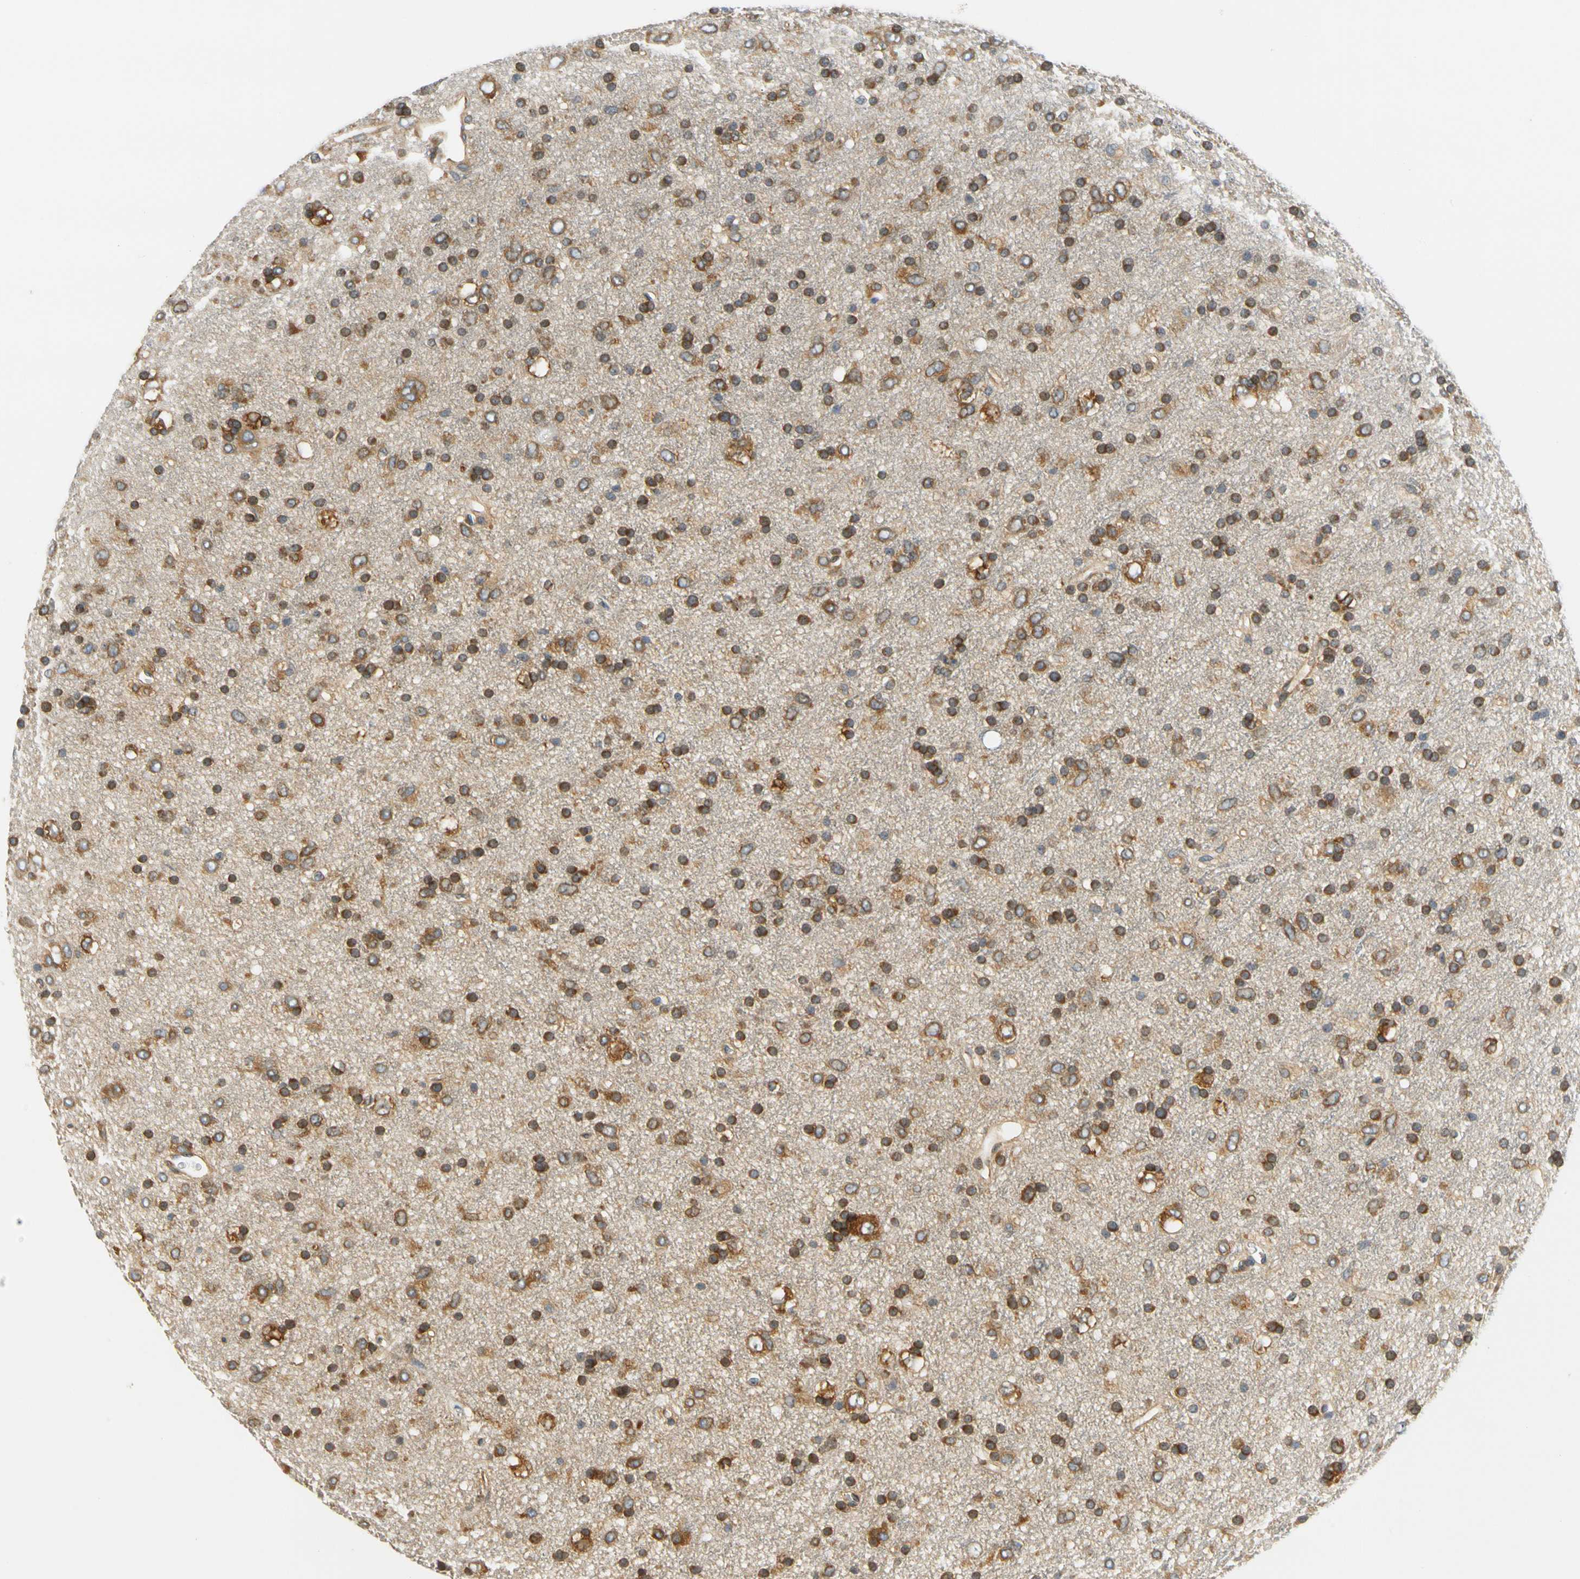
{"staining": {"intensity": "moderate", "quantity": ">75%", "location": "cytoplasmic/membranous"}, "tissue": "glioma", "cell_type": "Tumor cells", "image_type": "cancer", "snomed": [{"axis": "morphology", "description": "Glioma, malignant, Low grade"}, {"axis": "topography", "description": "Brain"}], "caption": "A brown stain highlights moderate cytoplasmic/membranous staining of a protein in human malignant glioma (low-grade) tumor cells.", "gene": "LRRC47", "patient": {"sex": "male", "age": 77}}